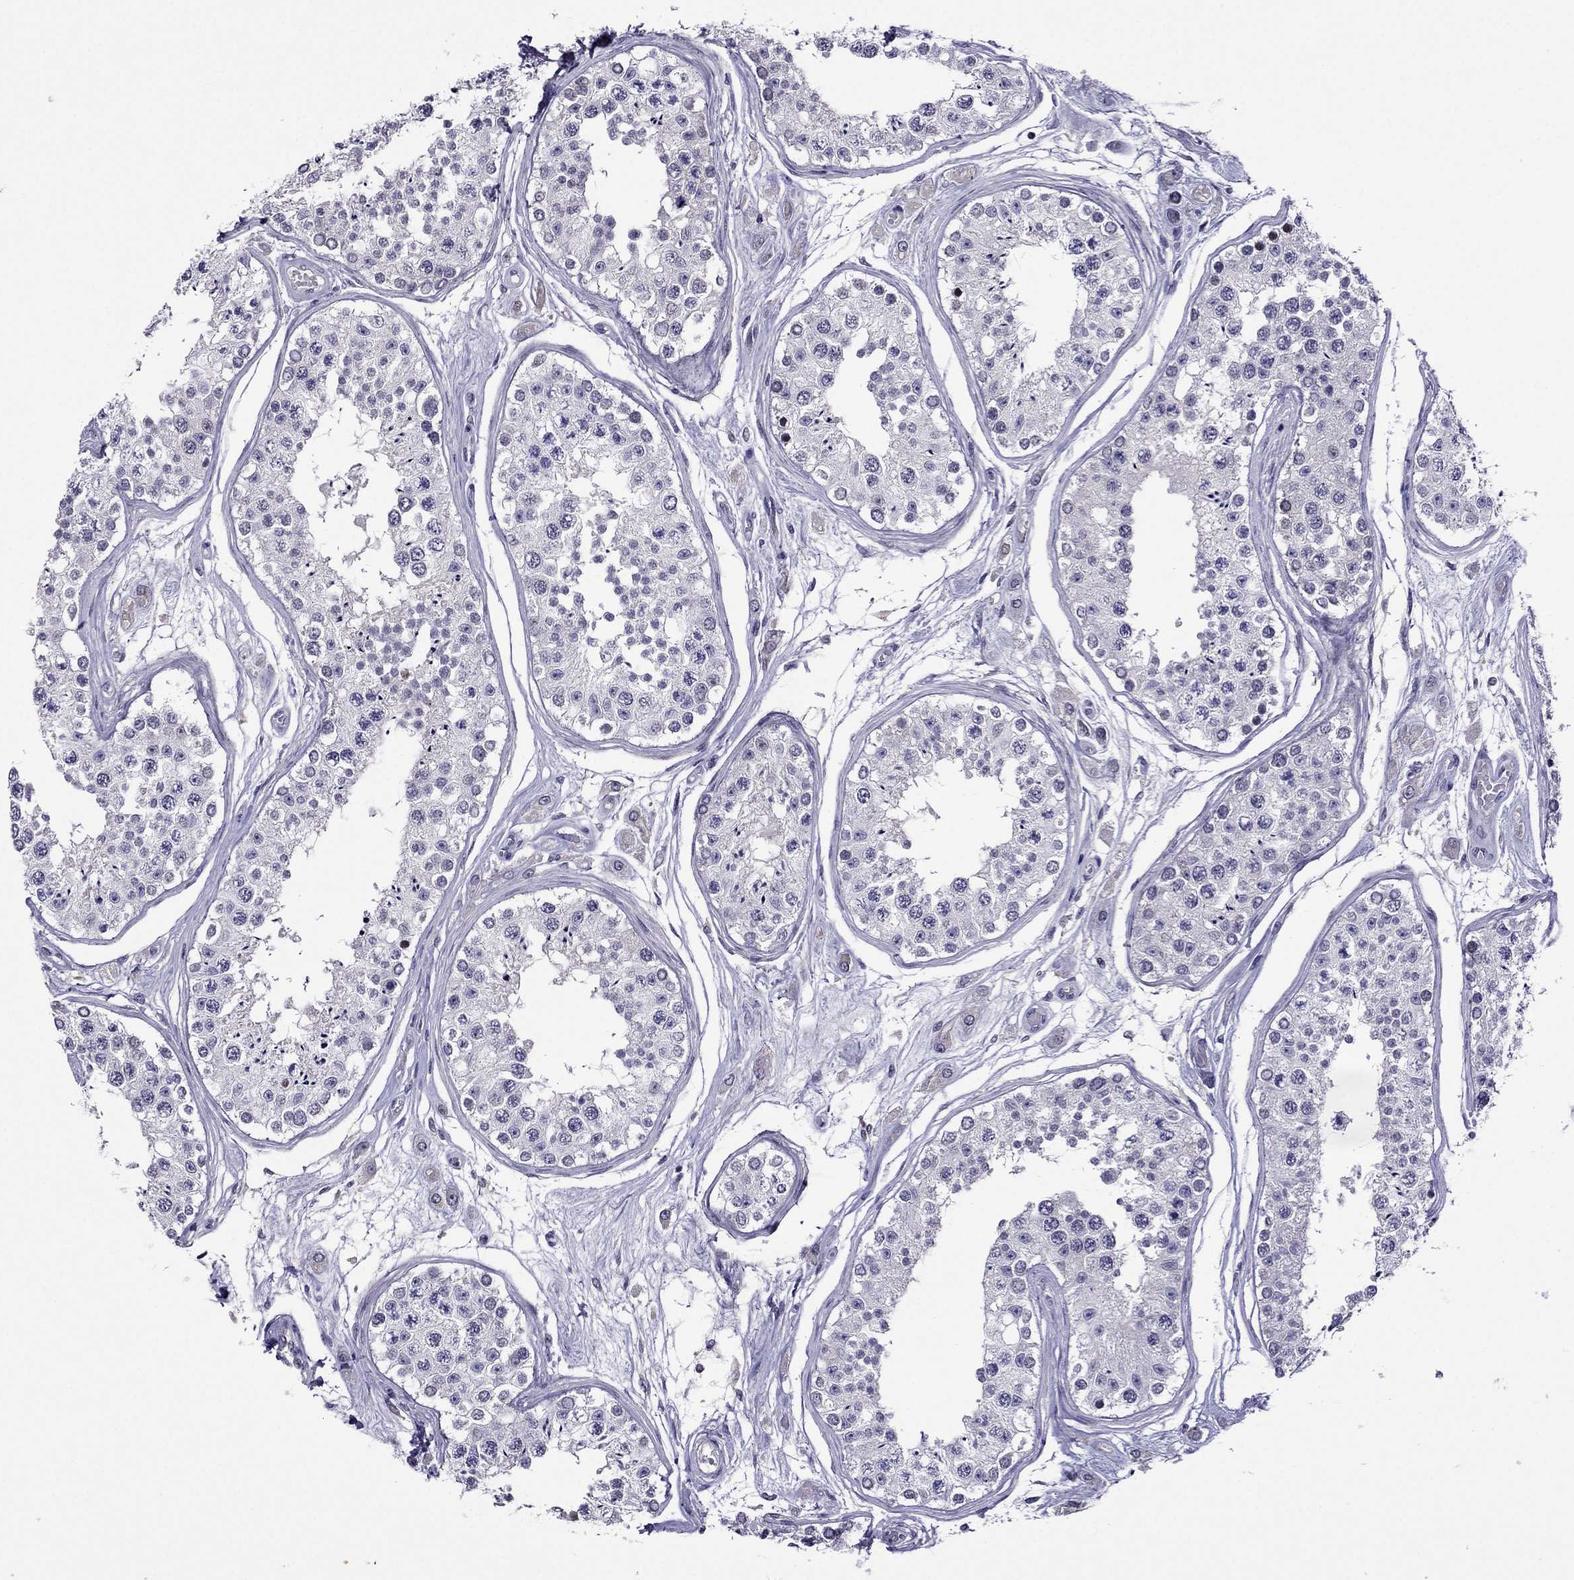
{"staining": {"intensity": "negative", "quantity": "none", "location": "none"}, "tissue": "testis", "cell_type": "Cells in seminiferous ducts", "image_type": "normal", "snomed": [{"axis": "morphology", "description": "Normal tissue, NOS"}, {"axis": "topography", "description": "Testis"}], "caption": "Immunohistochemistry of unremarkable human testis demonstrates no expression in cells in seminiferous ducts. (Brightfield microscopy of DAB immunohistochemistry at high magnification).", "gene": "SPTBN4", "patient": {"sex": "male", "age": 25}}